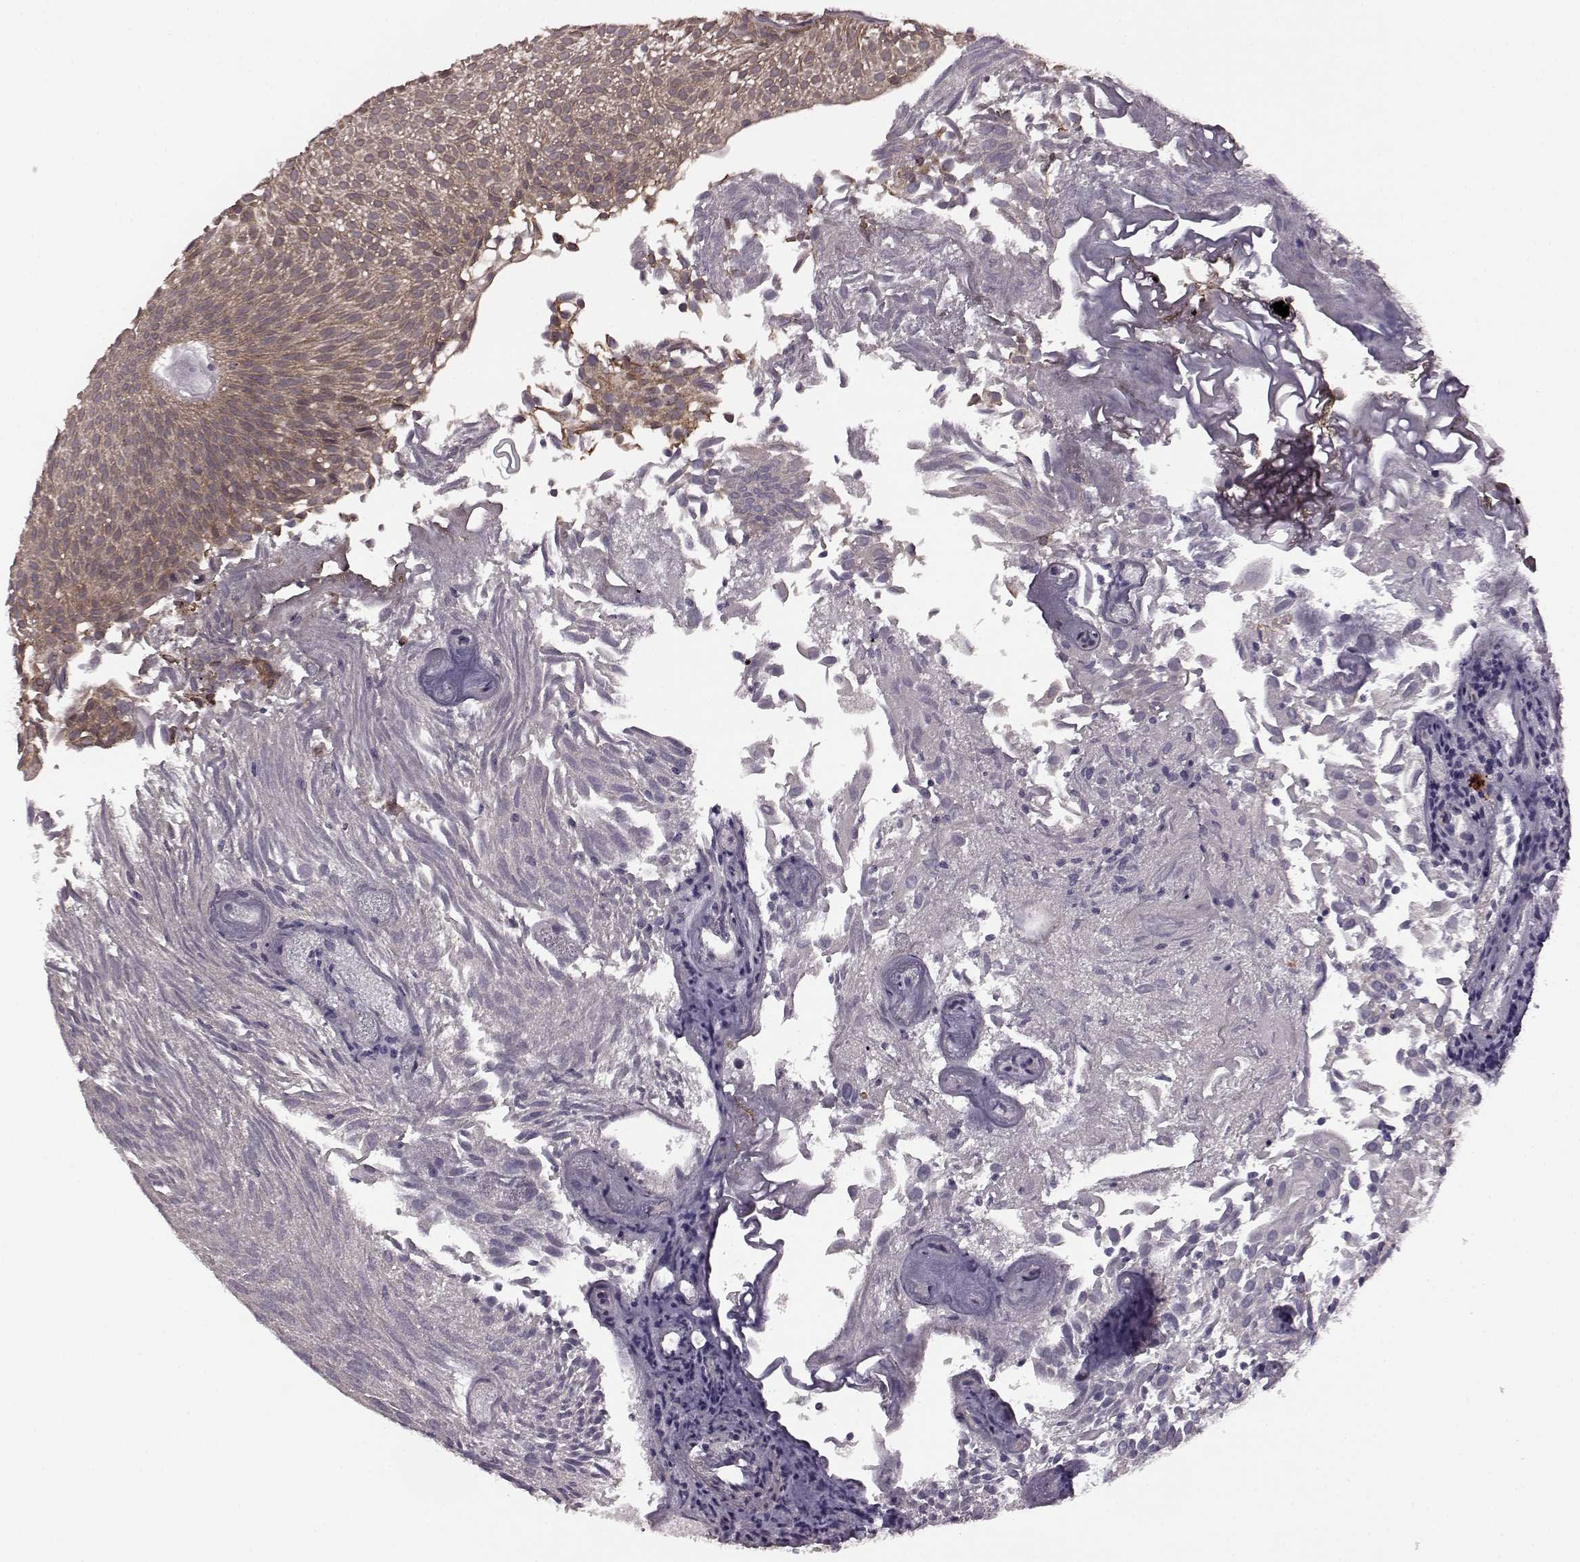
{"staining": {"intensity": "moderate", "quantity": ">75%", "location": "cytoplasmic/membranous"}, "tissue": "urothelial cancer", "cell_type": "Tumor cells", "image_type": "cancer", "snomed": [{"axis": "morphology", "description": "Urothelial carcinoma, Low grade"}, {"axis": "topography", "description": "Urinary bladder"}], "caption": "IHC (DAB) staining of urothelial carcinoma (low-grade) demonstrates moderate cytoplasmic/membranous protein expression in about >75% of tumor cells.", "gene": "FNIP2", "patient": {"sex": "male", "age": 52}}